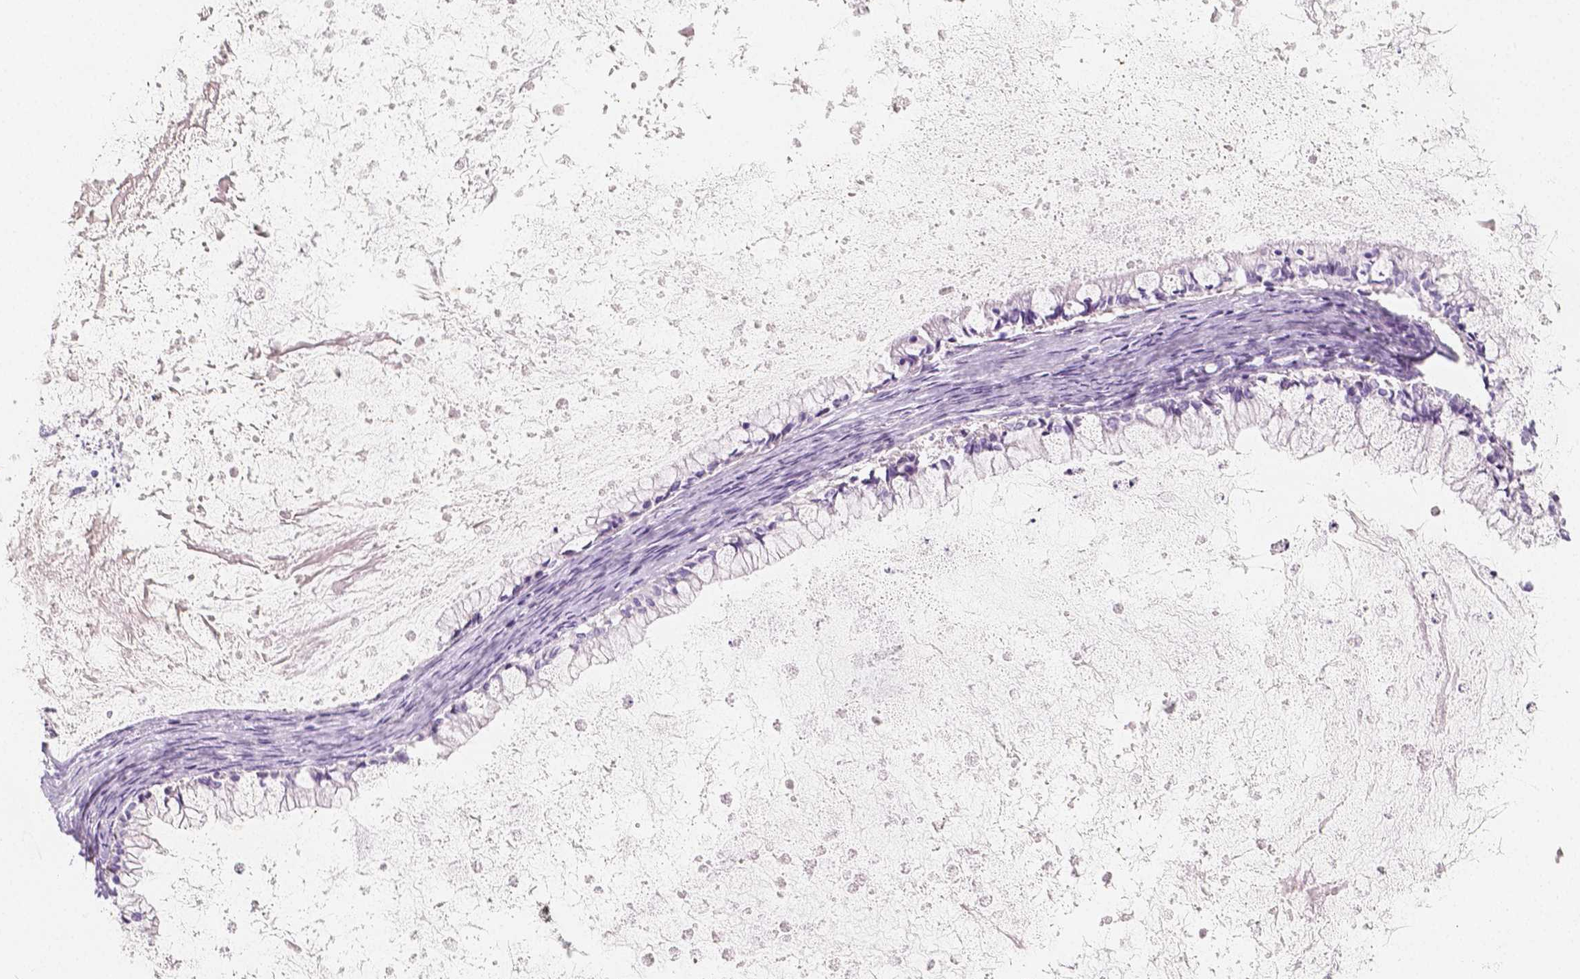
{"staining": {"intensity": "negative", "quantity": "none", "location": "none"}, "tissue": "ovarian cancer", "cell_type": "Tumor cells", "image_type": "cancer", "snomed": [{"axis": "morphology", "description": "Cystadenocarcinoma, mucinous, NOS"}, {"axis": "topography", "description": "Ovary"}], "caption": "Mucinous cystadenocarcinoma (ovarian) stained for a protein using immunohistochemistry displays no staining tumor cells.", "gene": "BATF", "patient": {"sex": "female", "age": 67}}